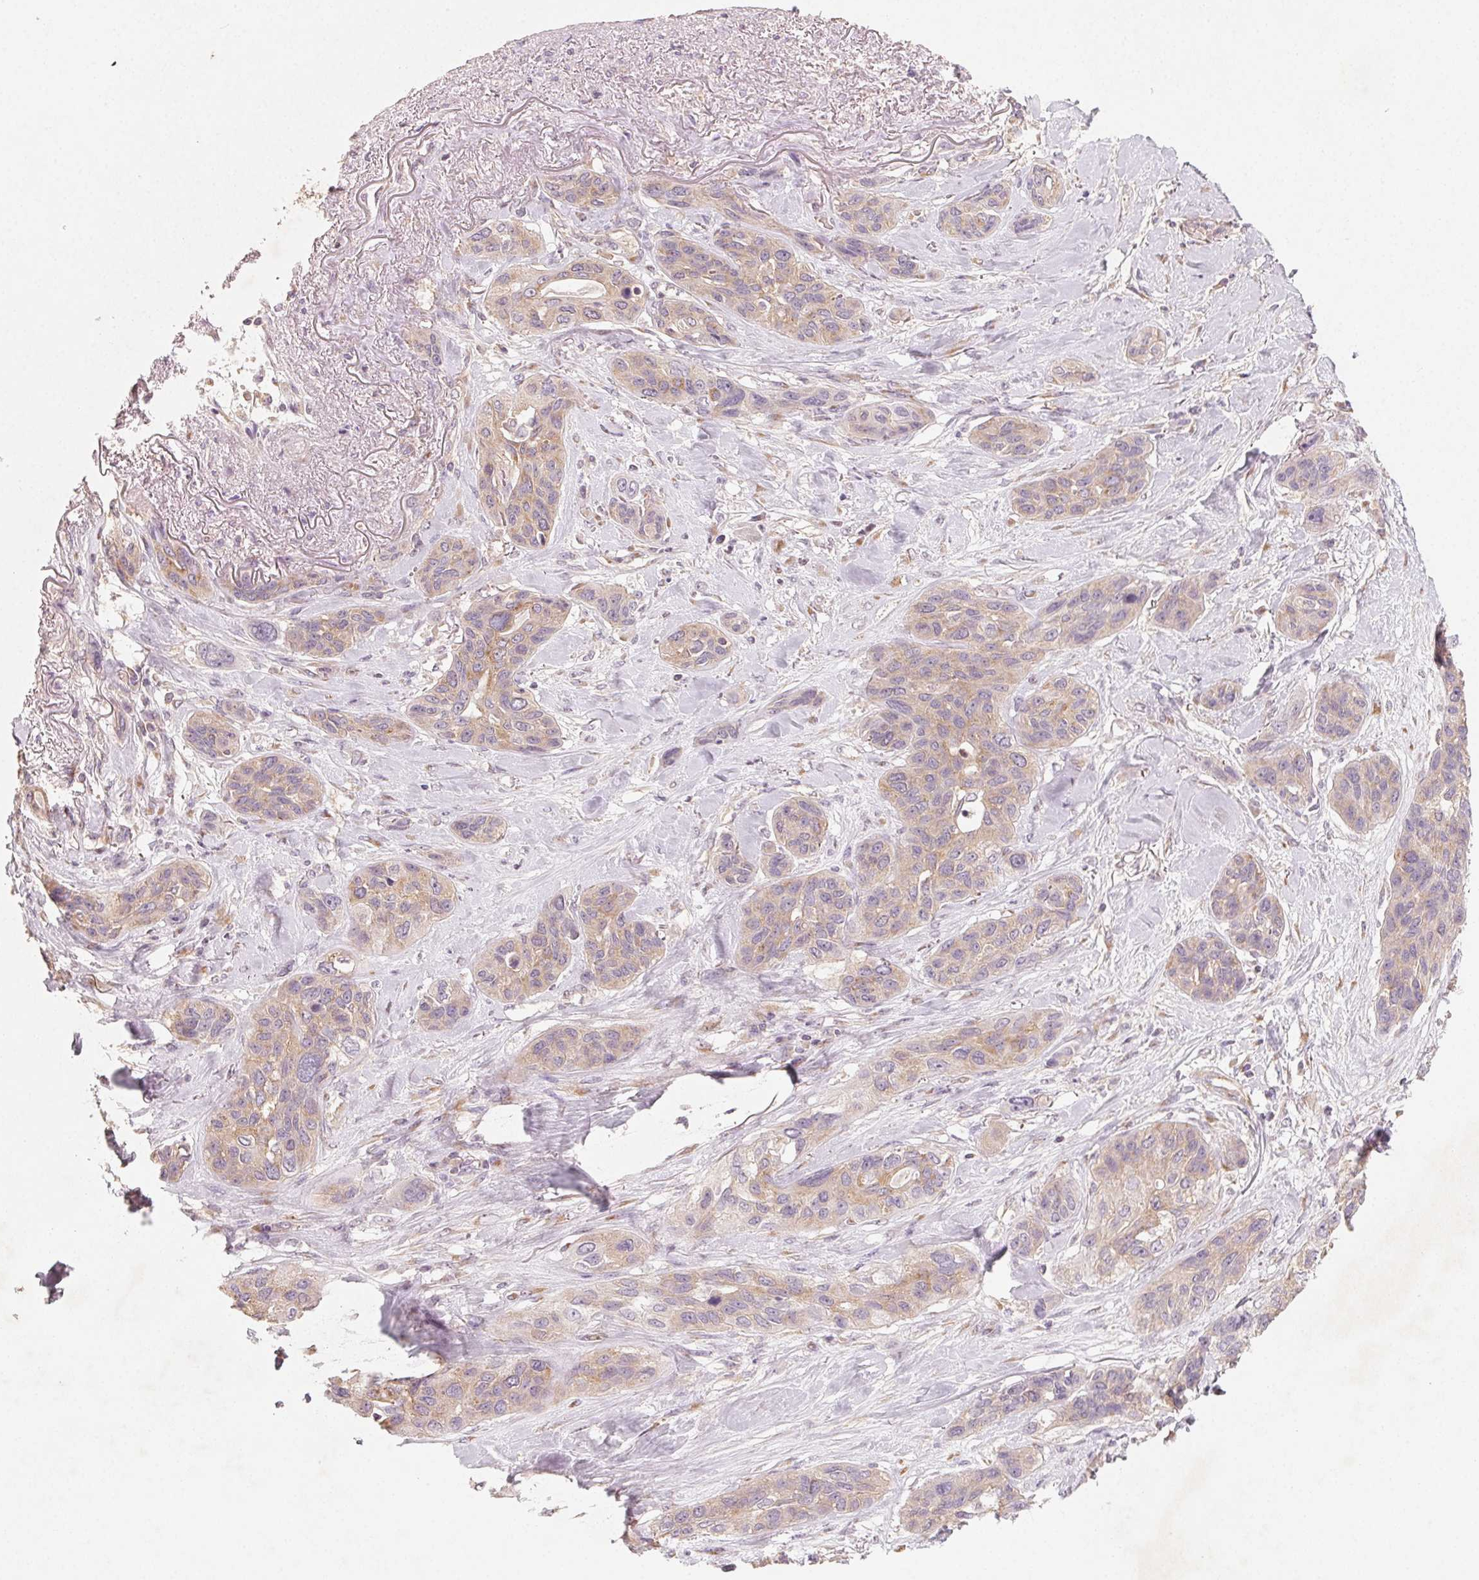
{"staining": {"intensity": "weak", "quantity": "25%-75%", "location": "cytoplasmic/membranous"}, "tissue": "lung cancer", "cell_type": "Tumor cells", "image_type": "cancer", "snomed": [{"axis": "morphology", "description": "Squamous cell carcinoma, NOS"}, {"axis": "topography", "description": "Lung"}], "caption": "IHC histopathology image of lung squamous cell carcinoma stained for a protein (brown), which demonstrates low levels of weak cytoplasmic/membranous positivity in approximately 25%-75% of tumor cells.", "gene": "AP1S1", "patient": {"sex": "female", "age": 70}}